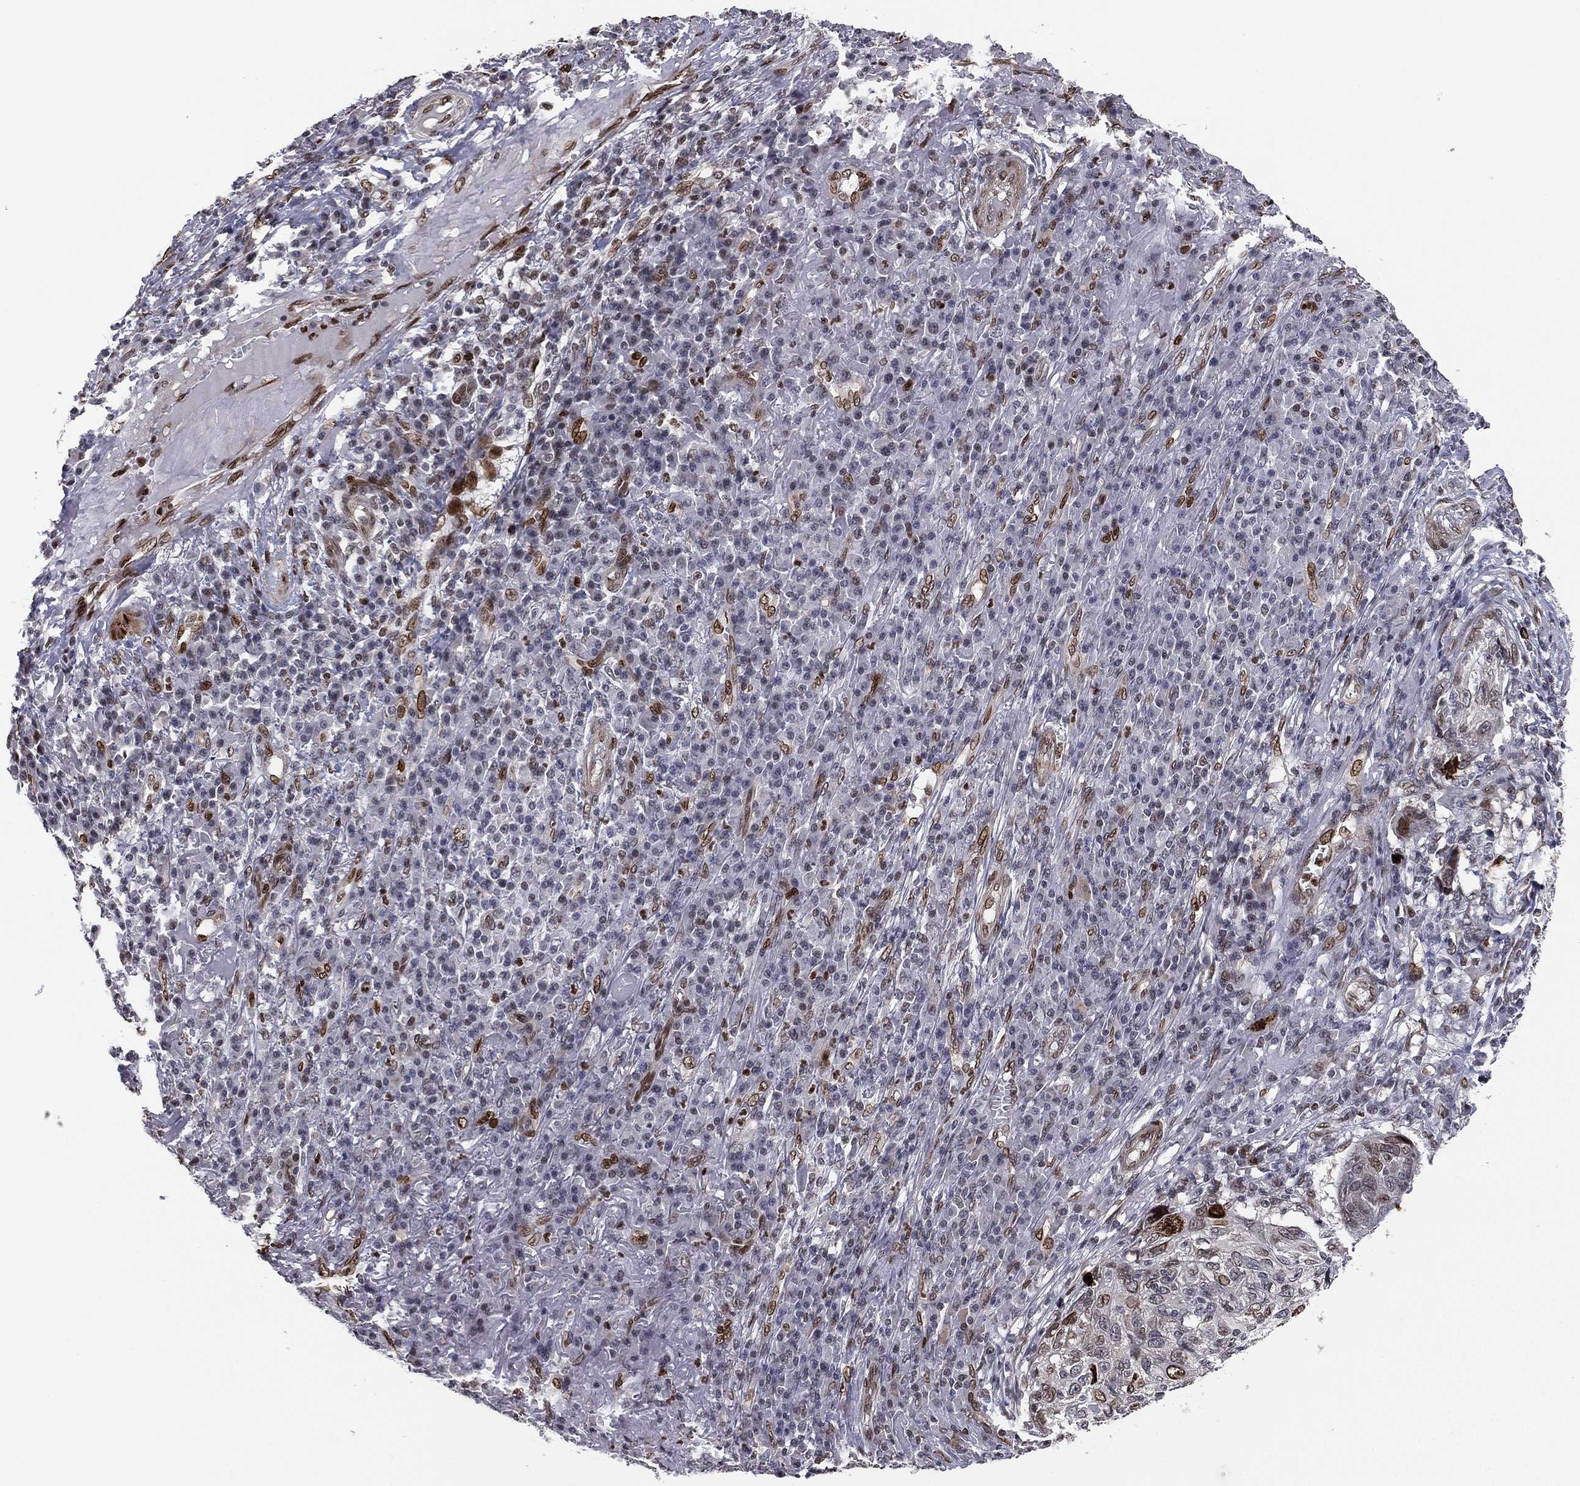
{"staining": {"intensity": "strong", "quantity": "25%-75%", "location": "nuclear"}, "tissue": "skin cancer", "cell_type": "Tumor cells", "image_type": "cancer", "snomed": [{"axis": "morphology", "description": "Squamous cell carcinoma, NOS"}, {"axis": "topography", "description": "Skin"}], "caption": "A histopathology image of squamous cell carcinoma (skin) stained for a protein reveals strong nuclear brown staining in tumor cells.", "gene": "LMNB1", "patient": {"sex": "male", "age": 92}}